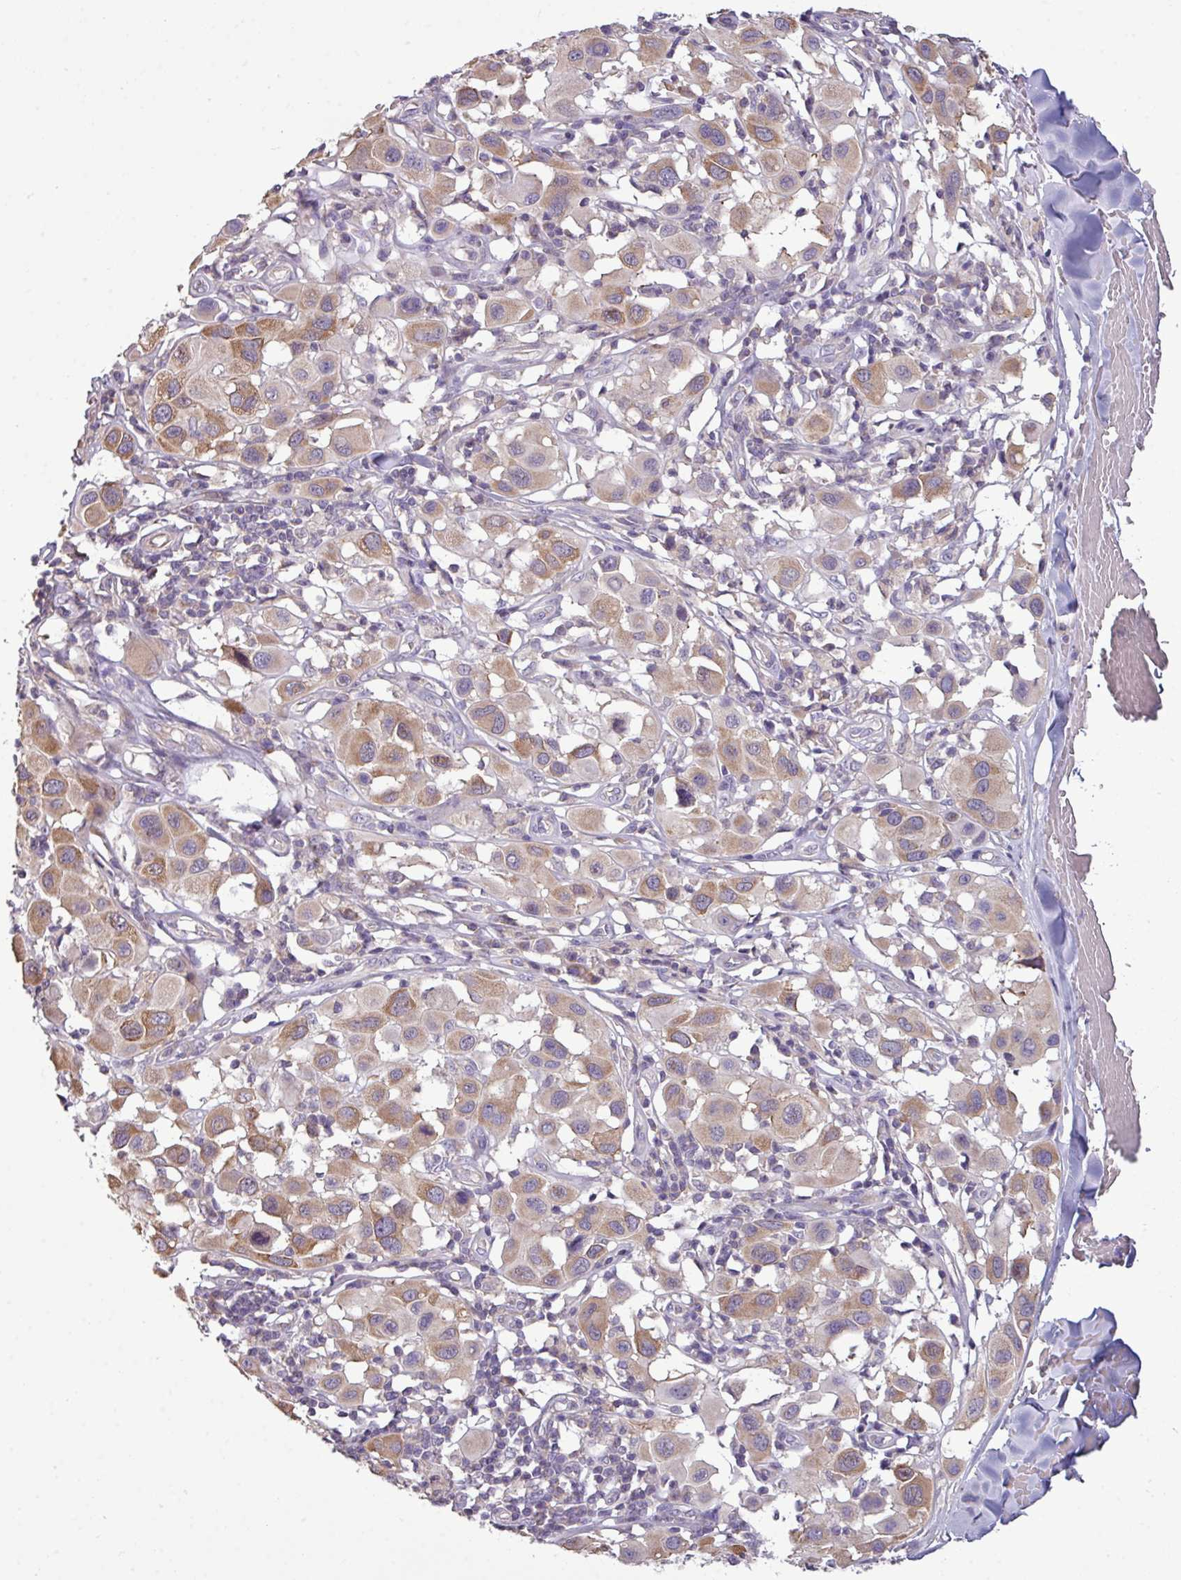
{"staining": {"intensity": "moderate", "quantity": "25%-75%", "location": "cytoplasmic/membranous"}, "tissue": "melanoma", "cell_type": "Tumor cells", "image_type": "cancer", "snomed": [{"axis": "morphology", "description": "Malignant melanoma, Metastatic site"}, {"axis": "topography", "description": "Skin"}], "caption": "DAB immunohistochemical staining of malignant melanoma (metastatic site) shows moderate cytoplasmic/membranous protein expression in about 25%-75% of tumor cells.", "gene": "AGAP5", "patient": {"sex": "male", "age": 41}}